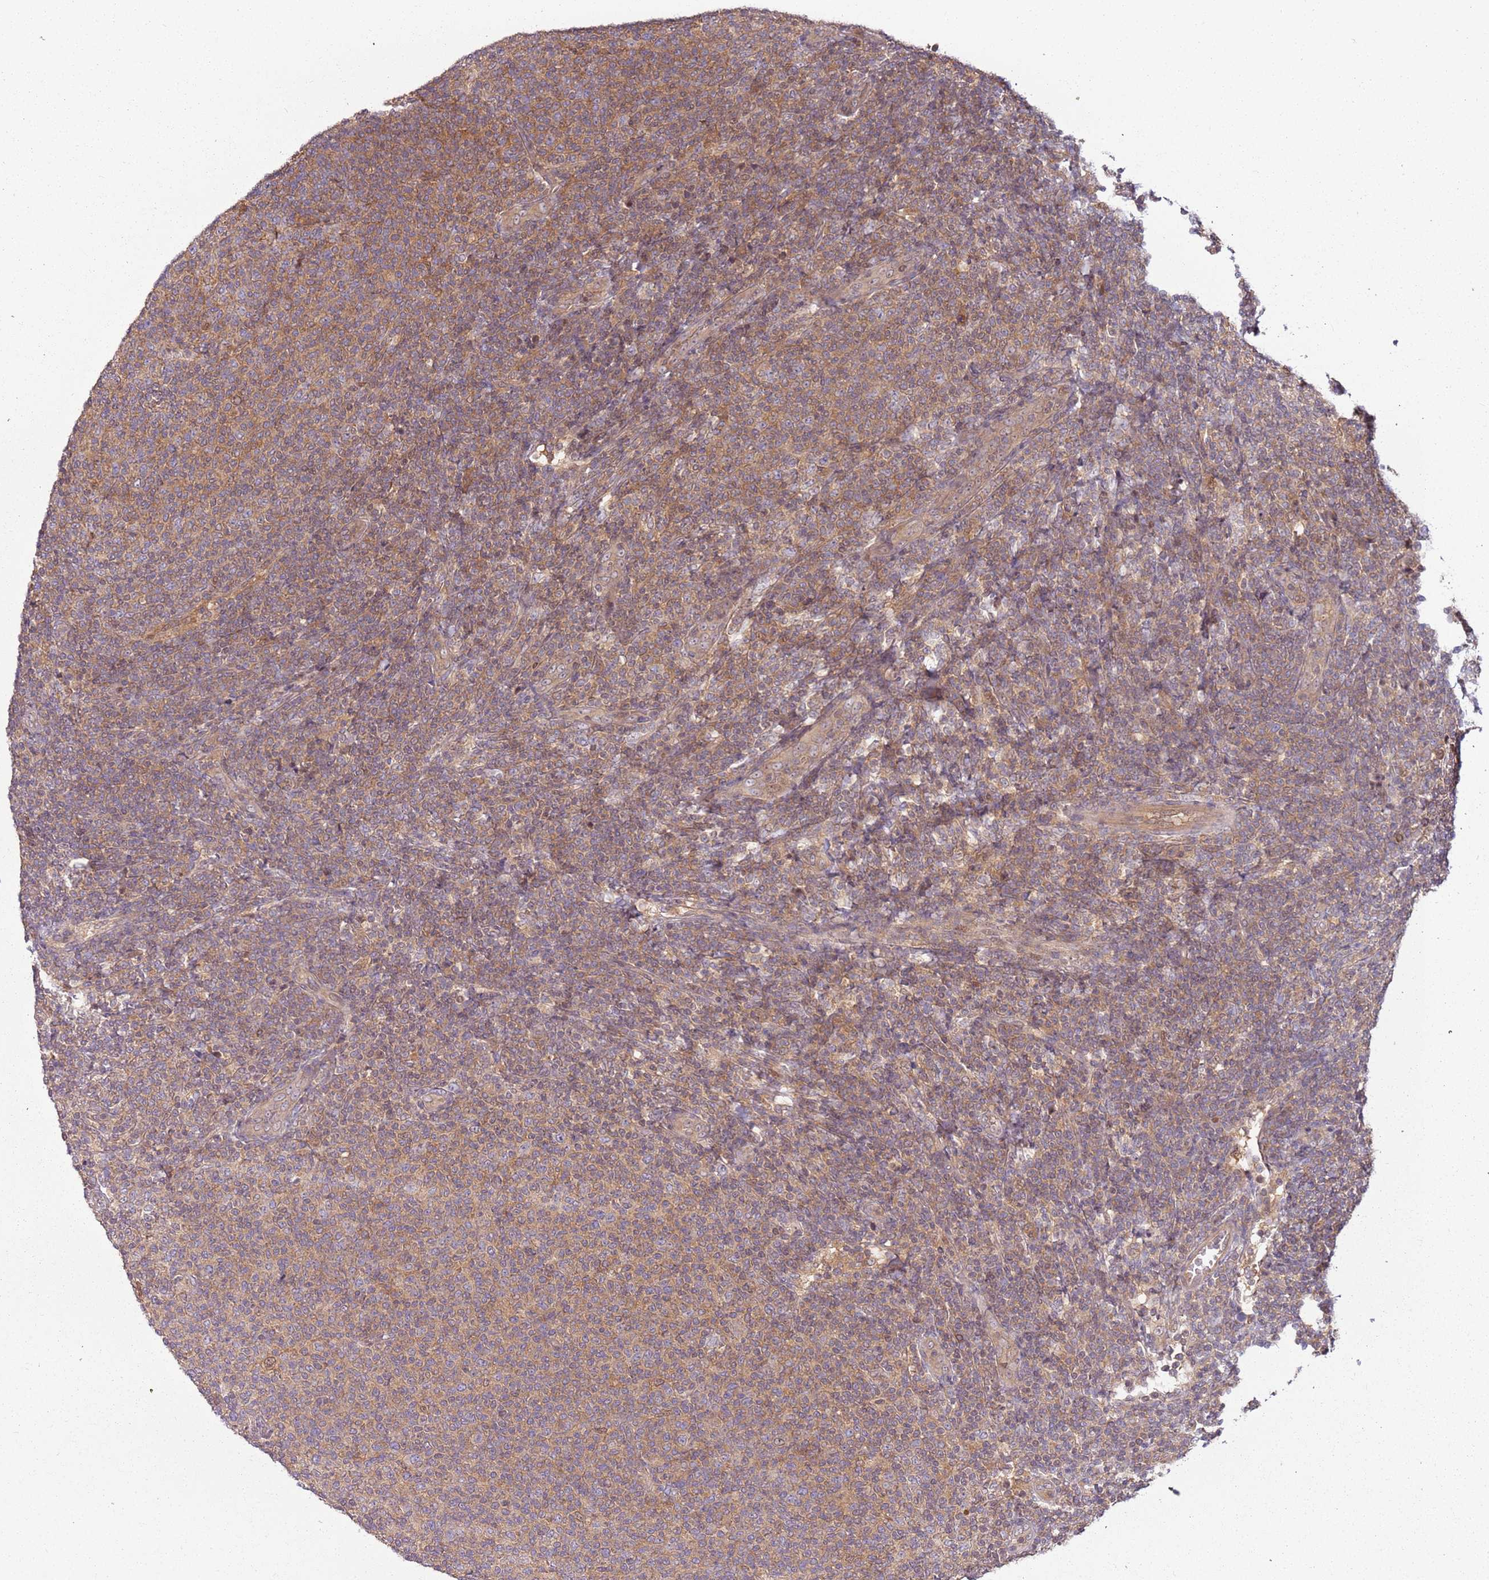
{"staining": {"intensity": "moderate", "quantity": ">75%", "location": "cytoplasmic/membranous"}, "tissue": "lymphoma", "cell_type": "Tumor cells", "image_type": "cancer", "snomed": [{"axis": "morphology", "description": "Malignant lymphoma, non-Hodgkin's type, Low grade"}, {"axis": "topography", "description": "Lymph node"}], "caption": "Immunohistochemical staining of malignant lymphoma, non-Hodgkin's type (low-grade) displays moderate cytoplasmic/membranous protein staining in about >75% of tumor cells.", "gene": "GSTO2", "patient": {"sex": "male", "age": 66}}